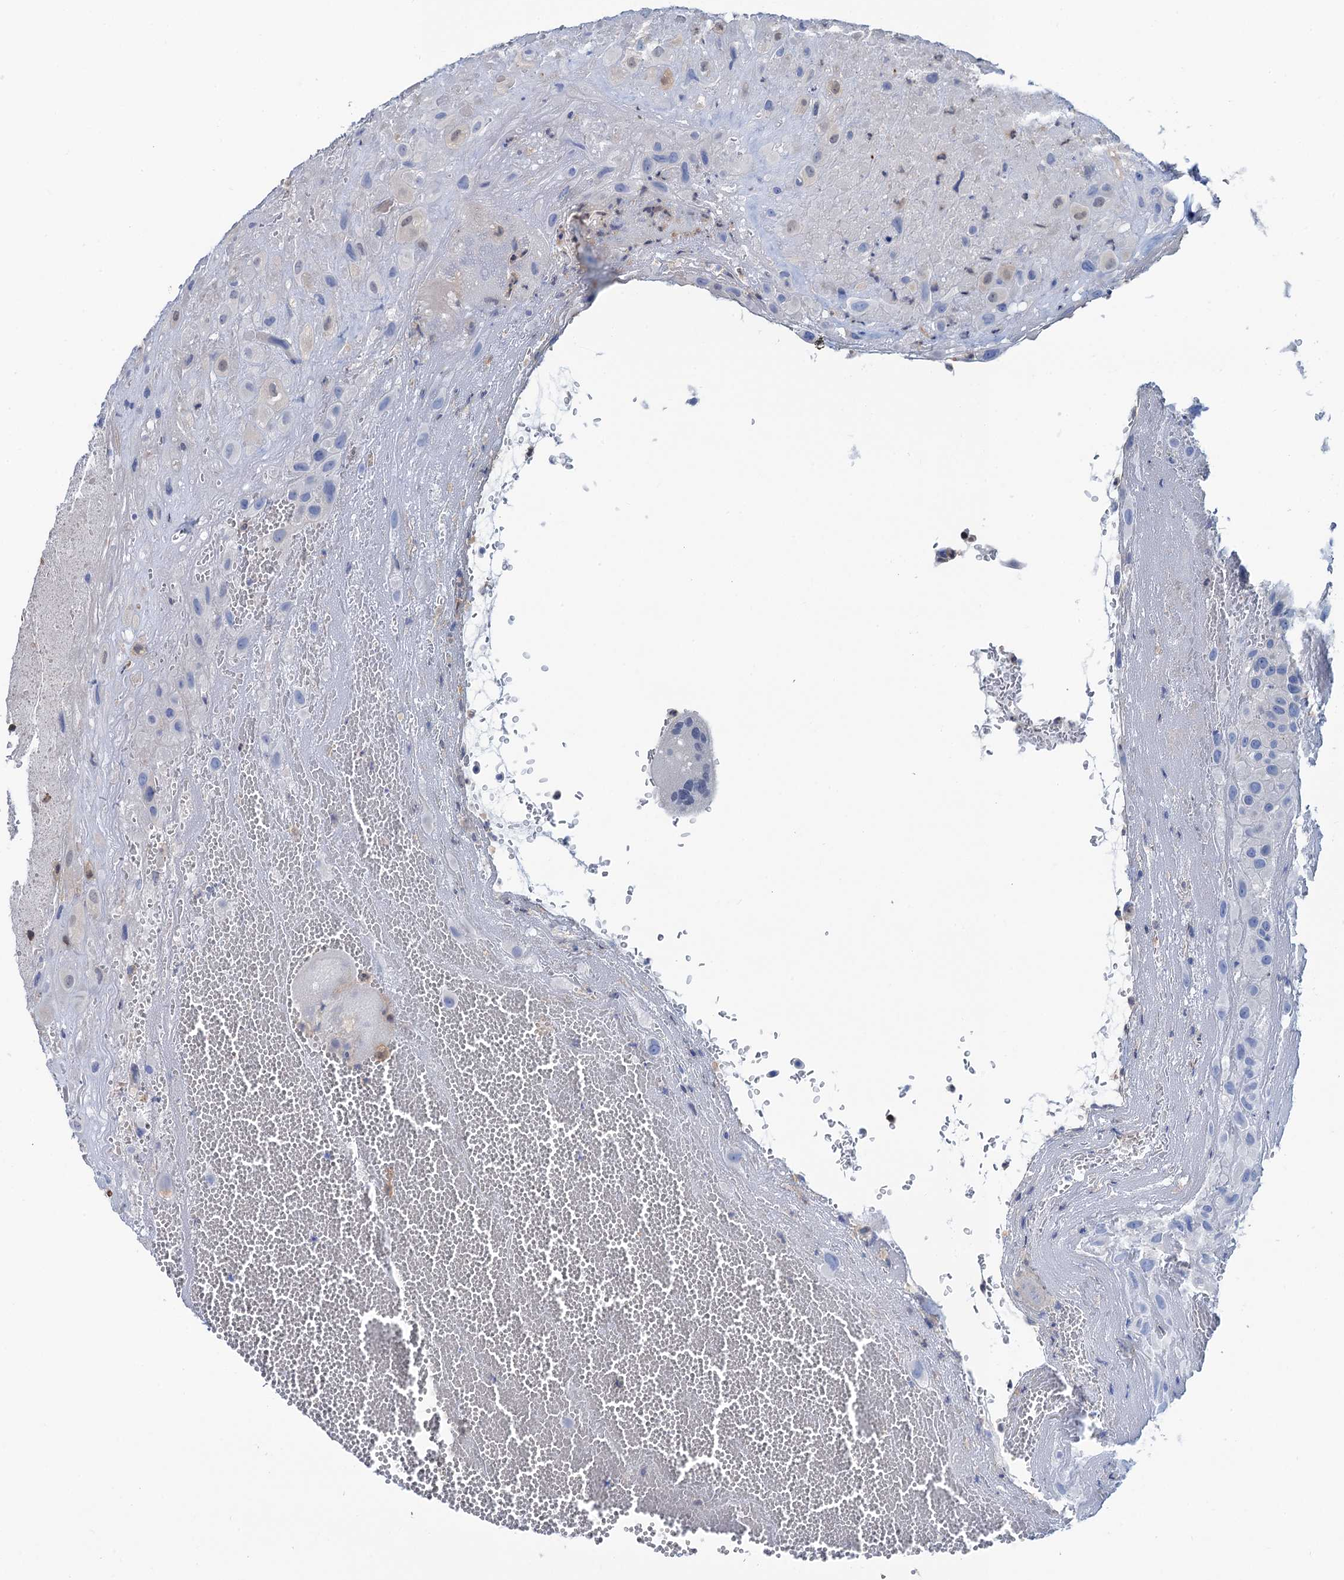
{"staining": {"intensity": "negative", "quantity": "none", "location": "none"}, "tissue": "placenta", "cell_type": "Decidual cells", "image_type": "normal", "snomed": [{"axis": "morphology", "description": "Normal tissue, NOS"}, {"axis": "topography", "description": "Placenta"}], "caption": "Immunohistochemistry photomicrograph of unremarkable placenta: placenta stained with DAB demonstrates no significant protein staining in decidual cells.", "gene": "FAH", "patient": {"sex": "female", "age": 35}}